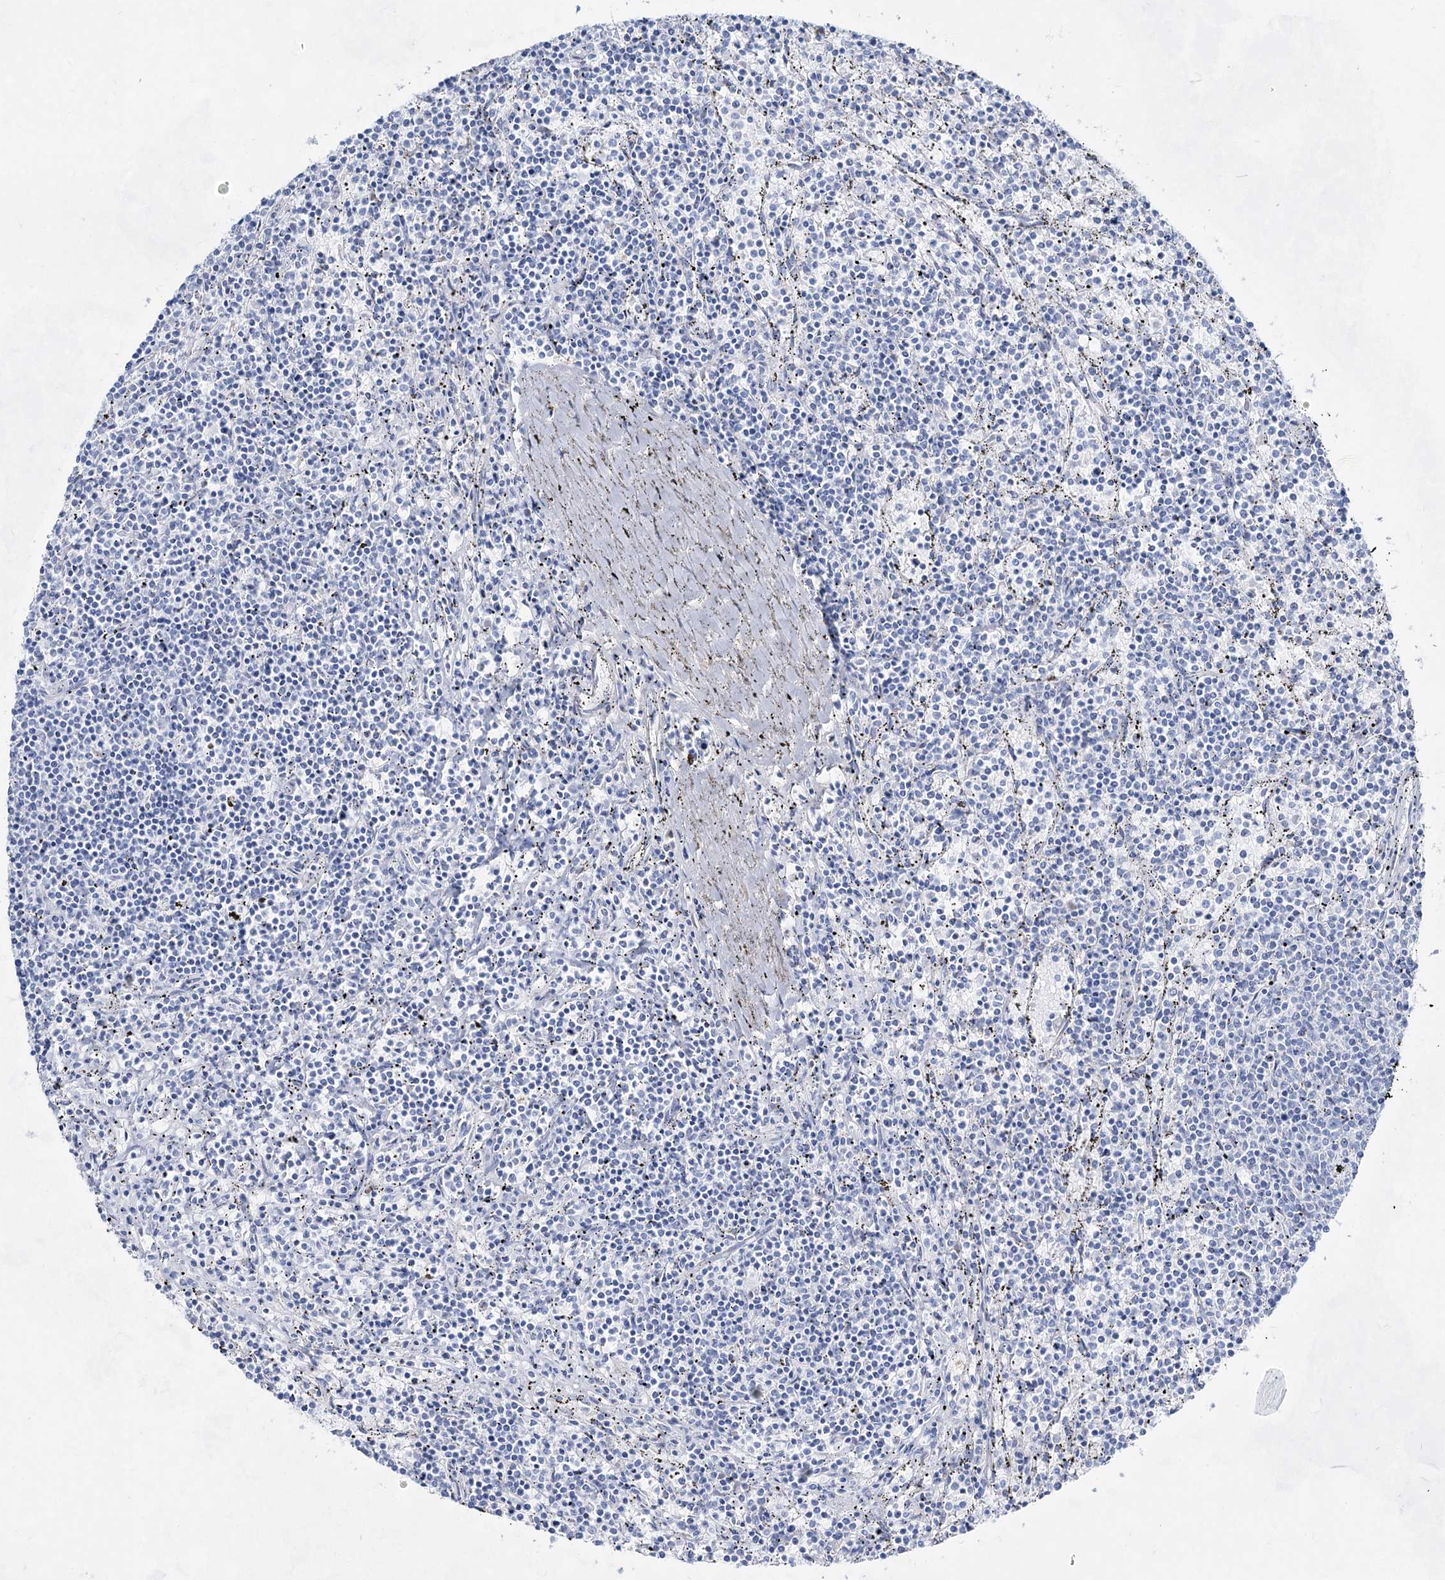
{"staining": {"intensity": "negative", "quantity": "none", "location": "none"}, "tissue": "lymphoma", "cell_type": "Tumor cells", "image_type": "cancer", "snomed": [{"axis": "morphology", "description": "Malignant lymphoma, non-Hodgkin's type, Low grade"}, {"axis": "topography", "description": "Spleen"}], "caption": "The histopathology image displays no significant expression in tumor cells of low-grade malignant lymphoma, non-Hodgkin's type.", "gene": "ACRV1", "patient": {"sex": "female", "age": 50}}